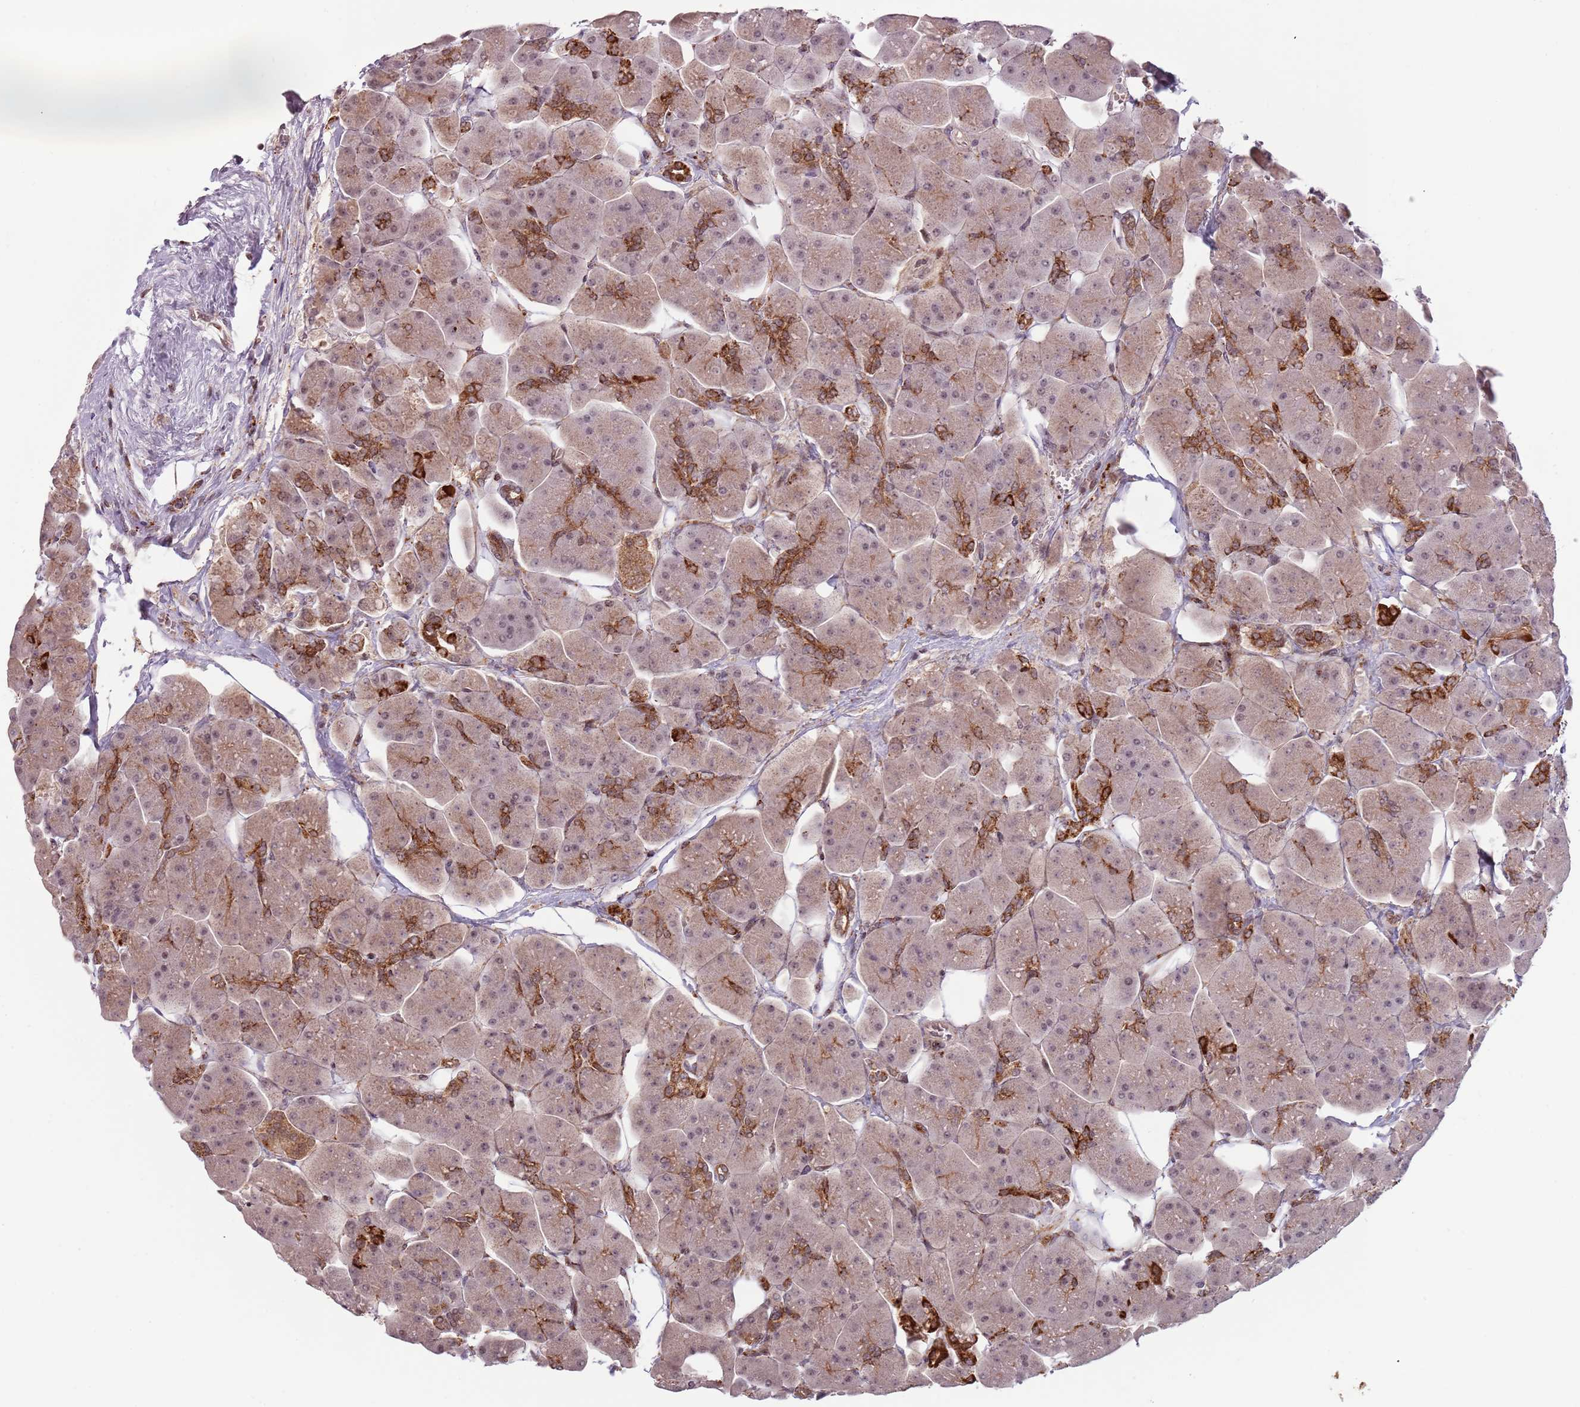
{"staining": {"intensity": "strong", "quantity": "25%-75%", "location": "cytoplasmic/membranous,nuclear"}, "tissue": "pancreas", "cell_type": "Exocrine glandular cells", "image_type": "normal", "snomed": [{"axis": "morphology", "description": "Normal tissue, NOS"}, {"axis": "topography", "description": "Pancreas"}], "caption": "Protein analysis of unremarkable pancreas exhibits strong cytoplasmic/membranous,nuclear expression in about 25%-75% of exocrine glandular cells. (Stains: DAB in brown, nuclei in blue, Microscopy: brightfield microscopy at high magnification).", "gene": "ULK3", "patient": {"sex": "male", "age": 66}}